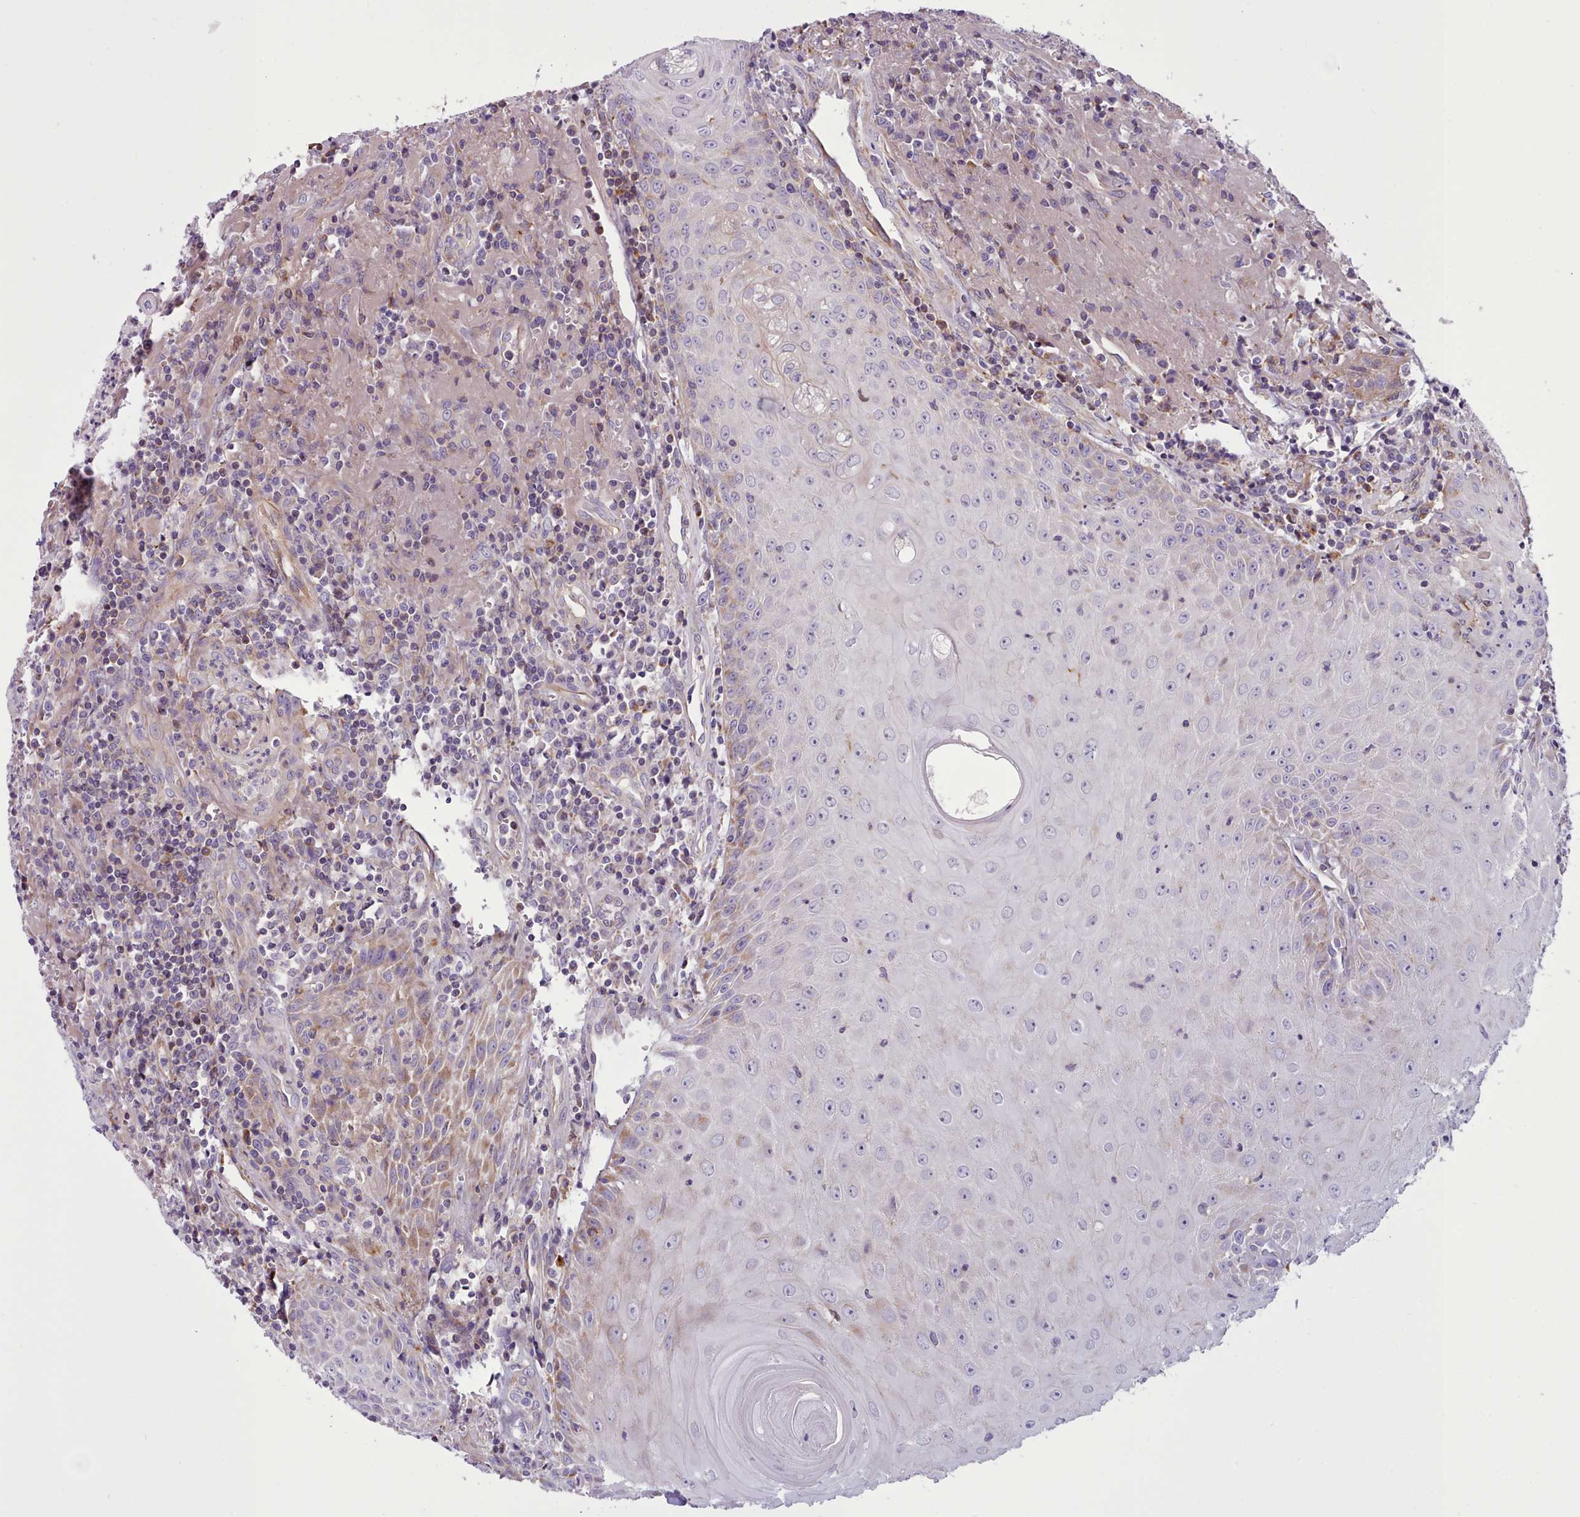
{"staining": {"intensity": "weak", "quantity": "<25%", "location": "cytoplasmic/membranous"}, "tissue": "head and neck cancer", "cell_type": "Tumor cells", "image_type": "cancer", "snomed": [{"axis": "morphology", "description": "Normal tissue, NOS"}, {"axis": "morphology", "description": "Squamous cell carcinoma, NOS"}, {"axis": "topography", "description": "Oral tissue"}, {"axis": "topography", "description": "Head-Neck"}], "caption": "An immunohistochemistry image of head and neck cancer is shown. There is no staining in tumor cells of head and neck cancer. Nuclei are stained in blue.", "gene": "TENT4B", "patient": {"sex": "female", "age": 70}}